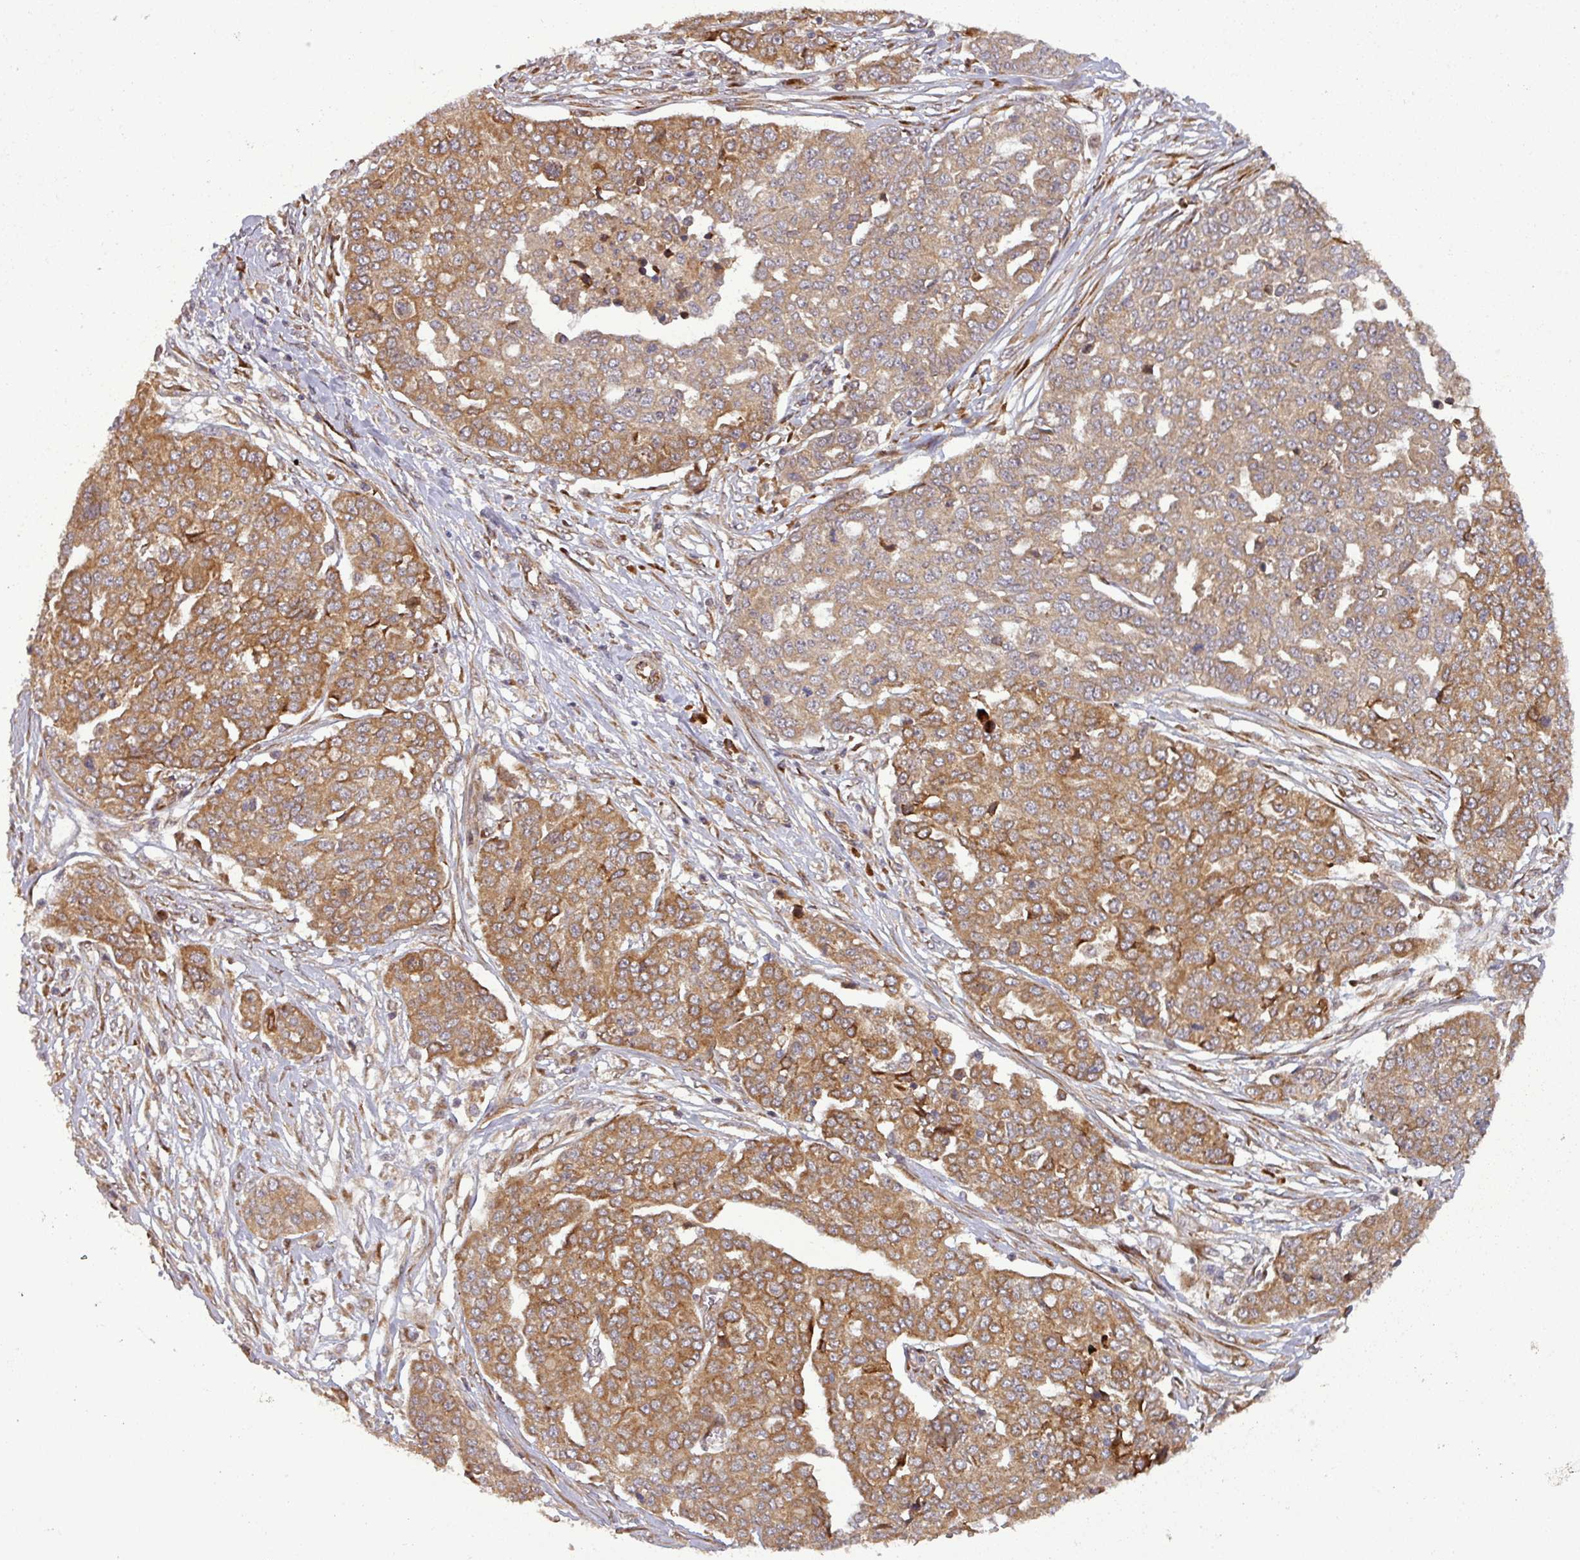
{"staining": {"intensity": "moderate", "quantity": ">75%", "location": "cytoplasmic/membranous"}, "tissue": "ovarian cancer", "cell_type": "Tumor cells", "image_type": "cancer", "snomed": [{"axis": "morphology", "description": "Cystadenocarcinoma, serous, NOS"}, {"axis": "topography", "description": "Soft tissue"}, {"axis": "topography", "description": "Ovary"}], "caption": "Human ovarian cancer (serous cystadenocarcinoma) stained for a protein (brown) exhibits moderate cytoplasmic/membranous positive staining in approximately >75% of tumor cells.", "gene": "ART1", "patient": {"sex": "female", "age": 57}}